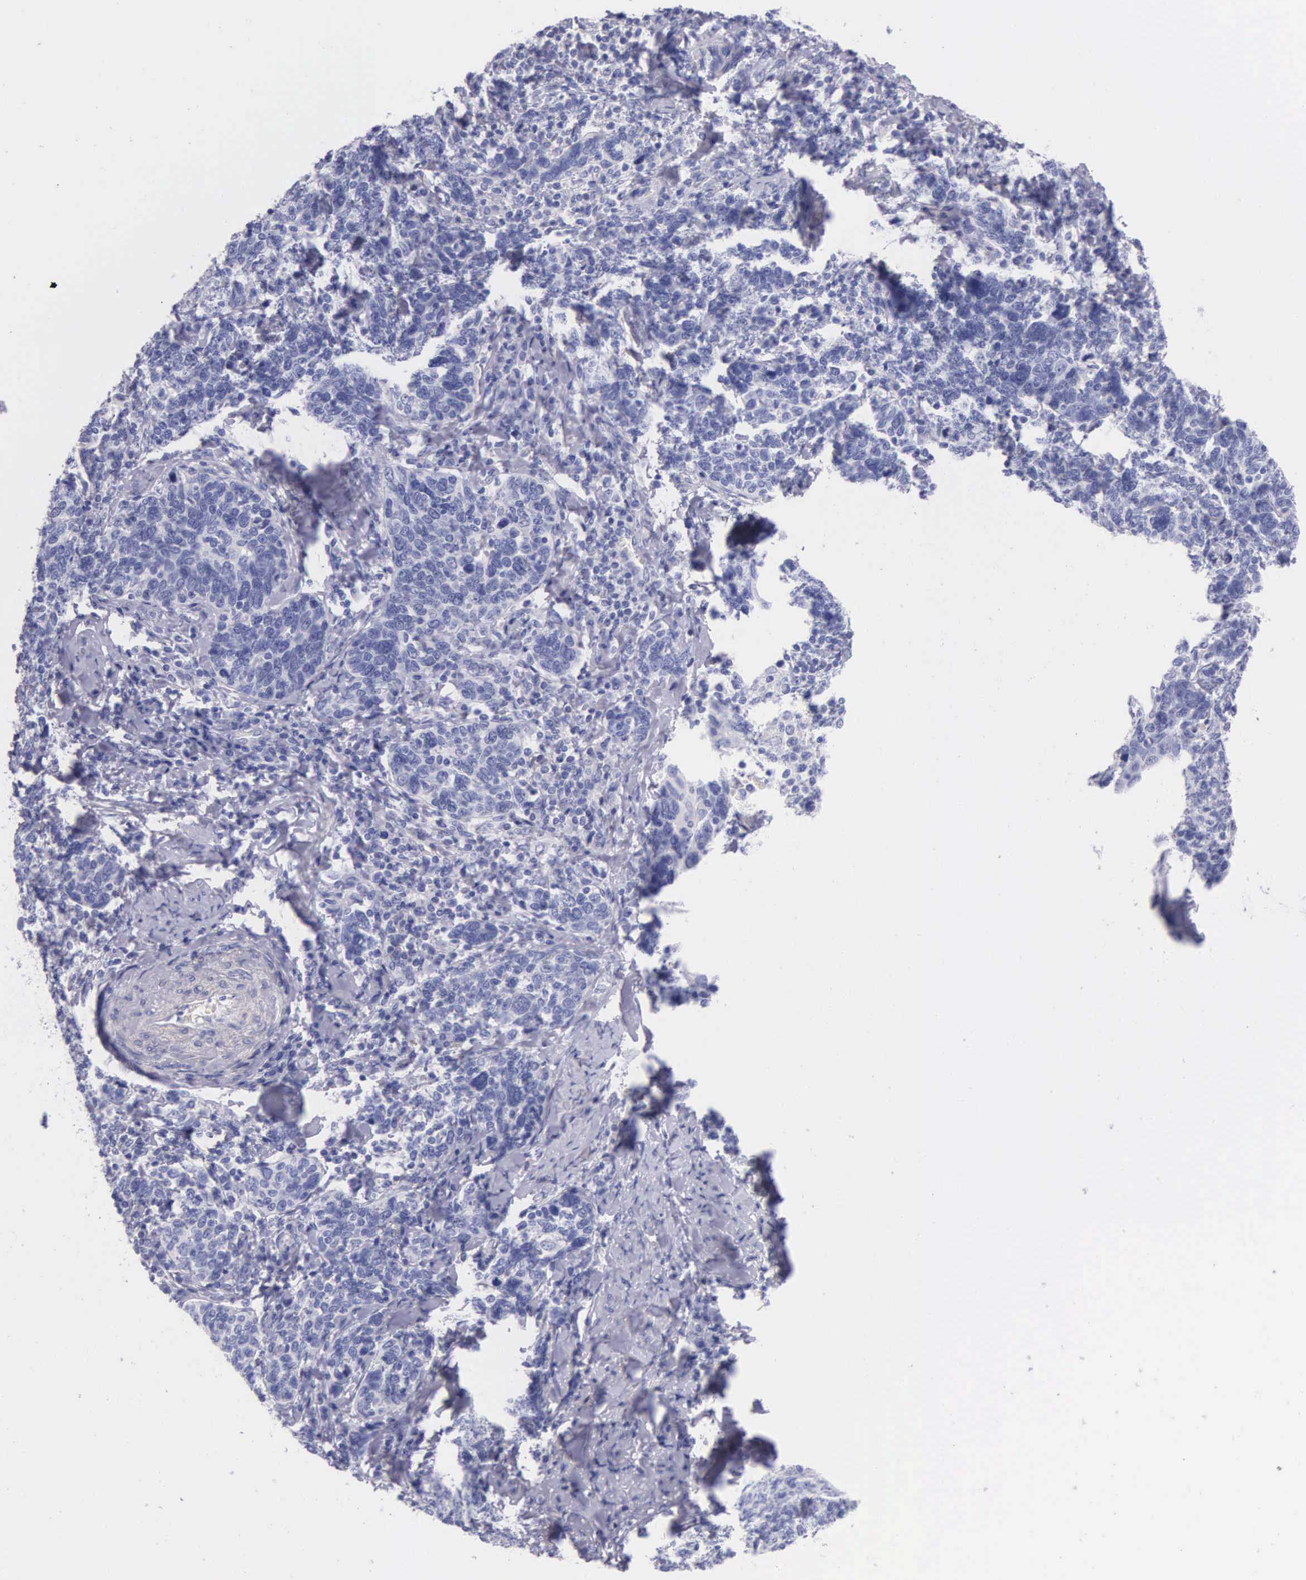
{"staining": {"intensity": "negative", "quantity": "none", "location": "none"}, "tissue": "cervical cancer", "cell_type": "Tumor cells", "image_type": "cancer", "snomed": [{"axis": "morphology", "description": "Squamous cell carcinoma, NOS"}, {"axis": "topography", "description": "Cervix"}], "caption": "There is no significant positivity in tumor cells of cervical squamous cell carcinoma. (DAB (3,3'-diaminobenzidine) immunohistochemistry with hematoxylin counter stain).", "gene": "GSTT2", "patient": {"sex": "female", "age": 41}}